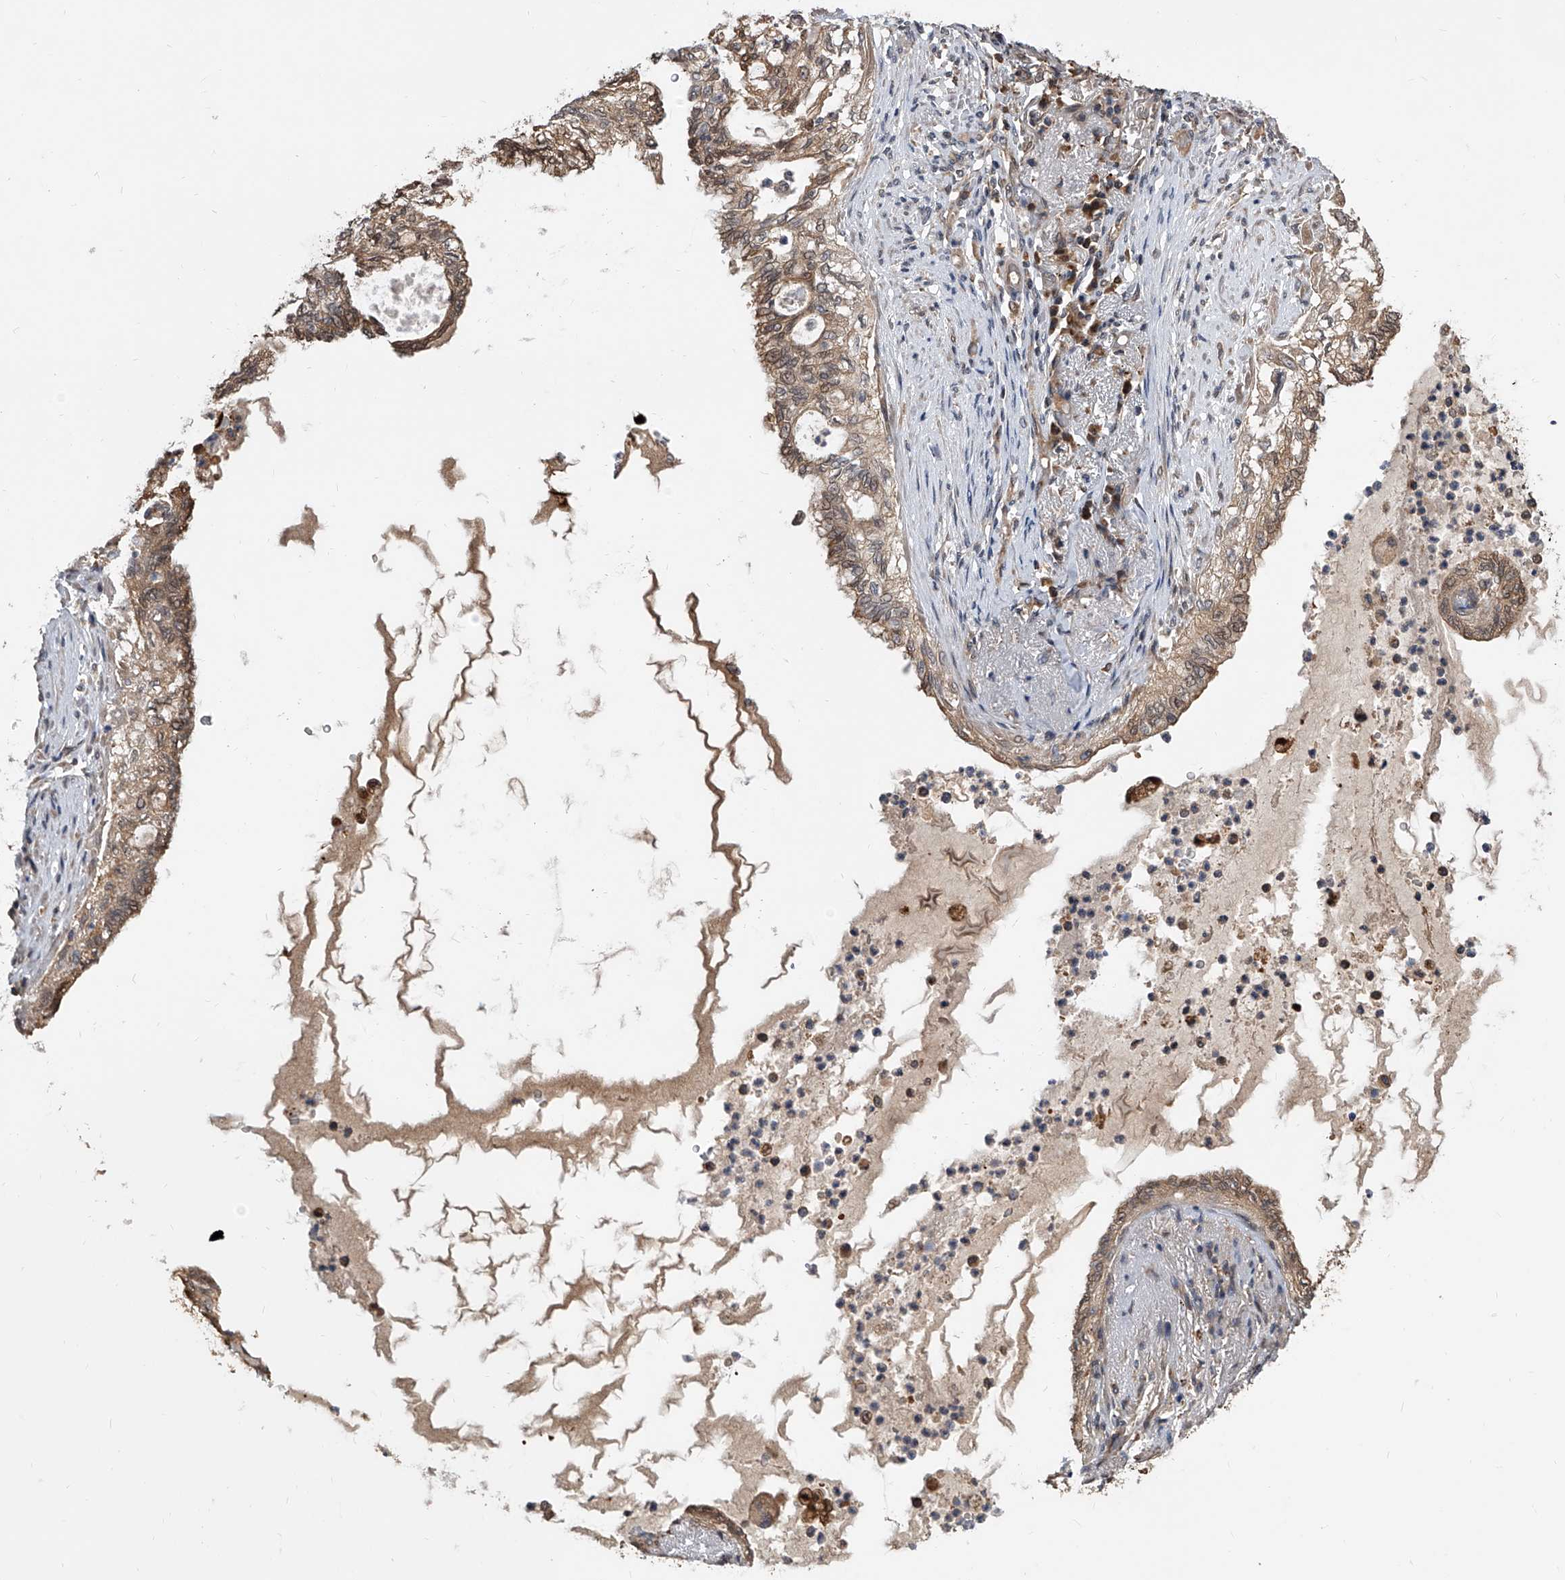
{"staining": {"intensity": "moderate", "quantity": ">75%", "location": "cytoplasmic/membranous,nuclear"}, "tissue": "lung cancer", "cell_type": "Tumor cells", "image_type": "cancer", "snomed": [{"axis": "morphology", "description": "Adenocarcinoma, NOS"}, {"axis": "topography", "description": "Lung"}], "caption": "About >75% of tumor cells in lung cancer exhibit moderate cytoplasmic/membranous and nuclear protein staining as visualized by brown immunohistochemical staining.", "gene": "GMDS", "patient": {"sex": "female", "age": 70}}